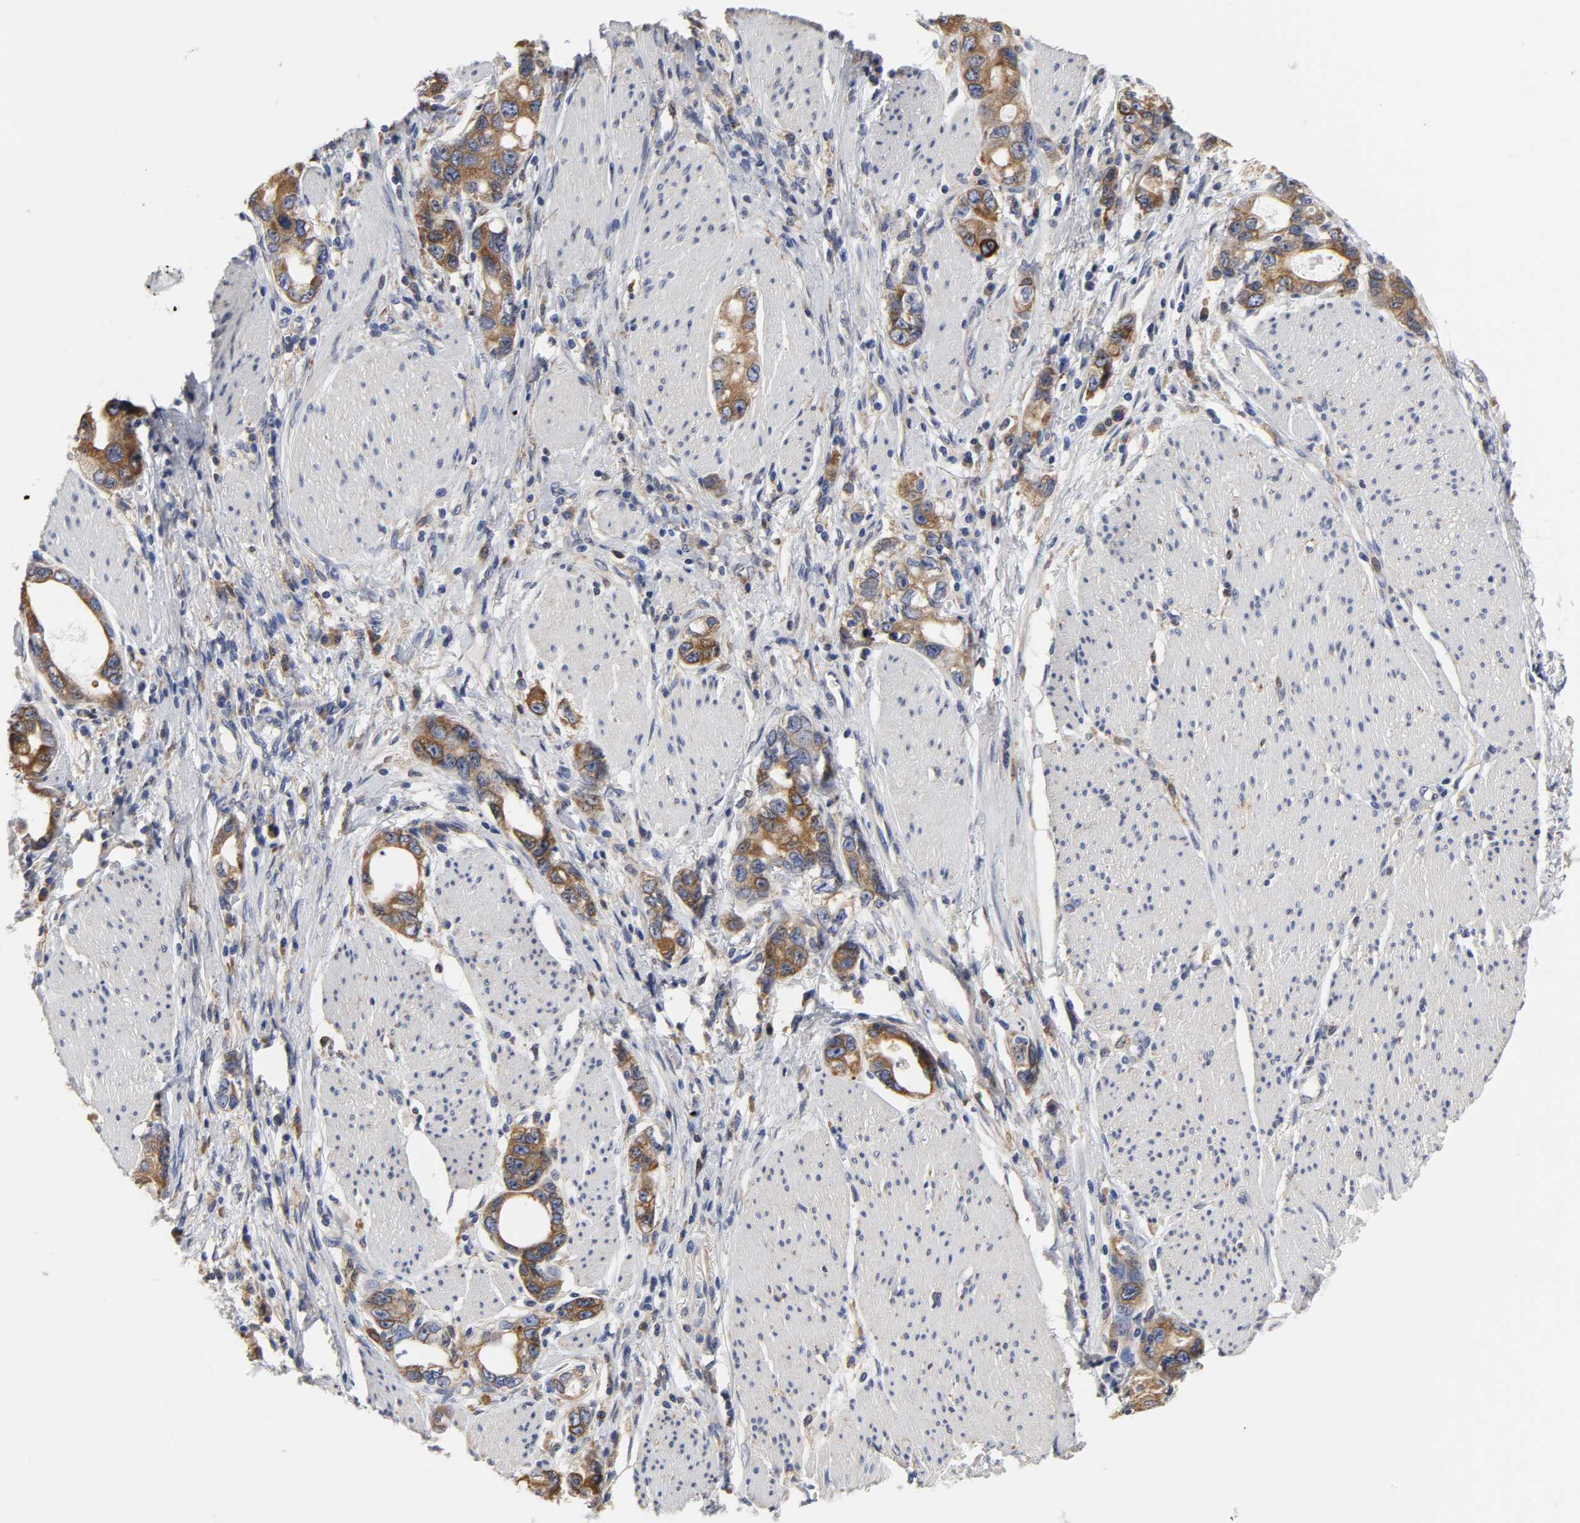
{"staining": {"intensity": "strong", "quantity": ">75%", "location": "cytoplasmic/membranous"}, "tissue": "stomach cancer", "cell_type": "Tumor cells", "image_type": "cancer", "snomed": [{"axis": "morphology", "description": "Adenocarcinoma, NOS"}, {"axis": "topography", "description": "Stomach, lower"}], "caption": "Immunohistochemistry (DAB (3,3'-diaminobenzidine)) staining of stomach cancer (adenocarcinoma) shows strong cytoplasmic/membranous protein staining in about >75% of tumor cells.", "gene": "HCK", "patient": {"sex": "female", "age": 93}}